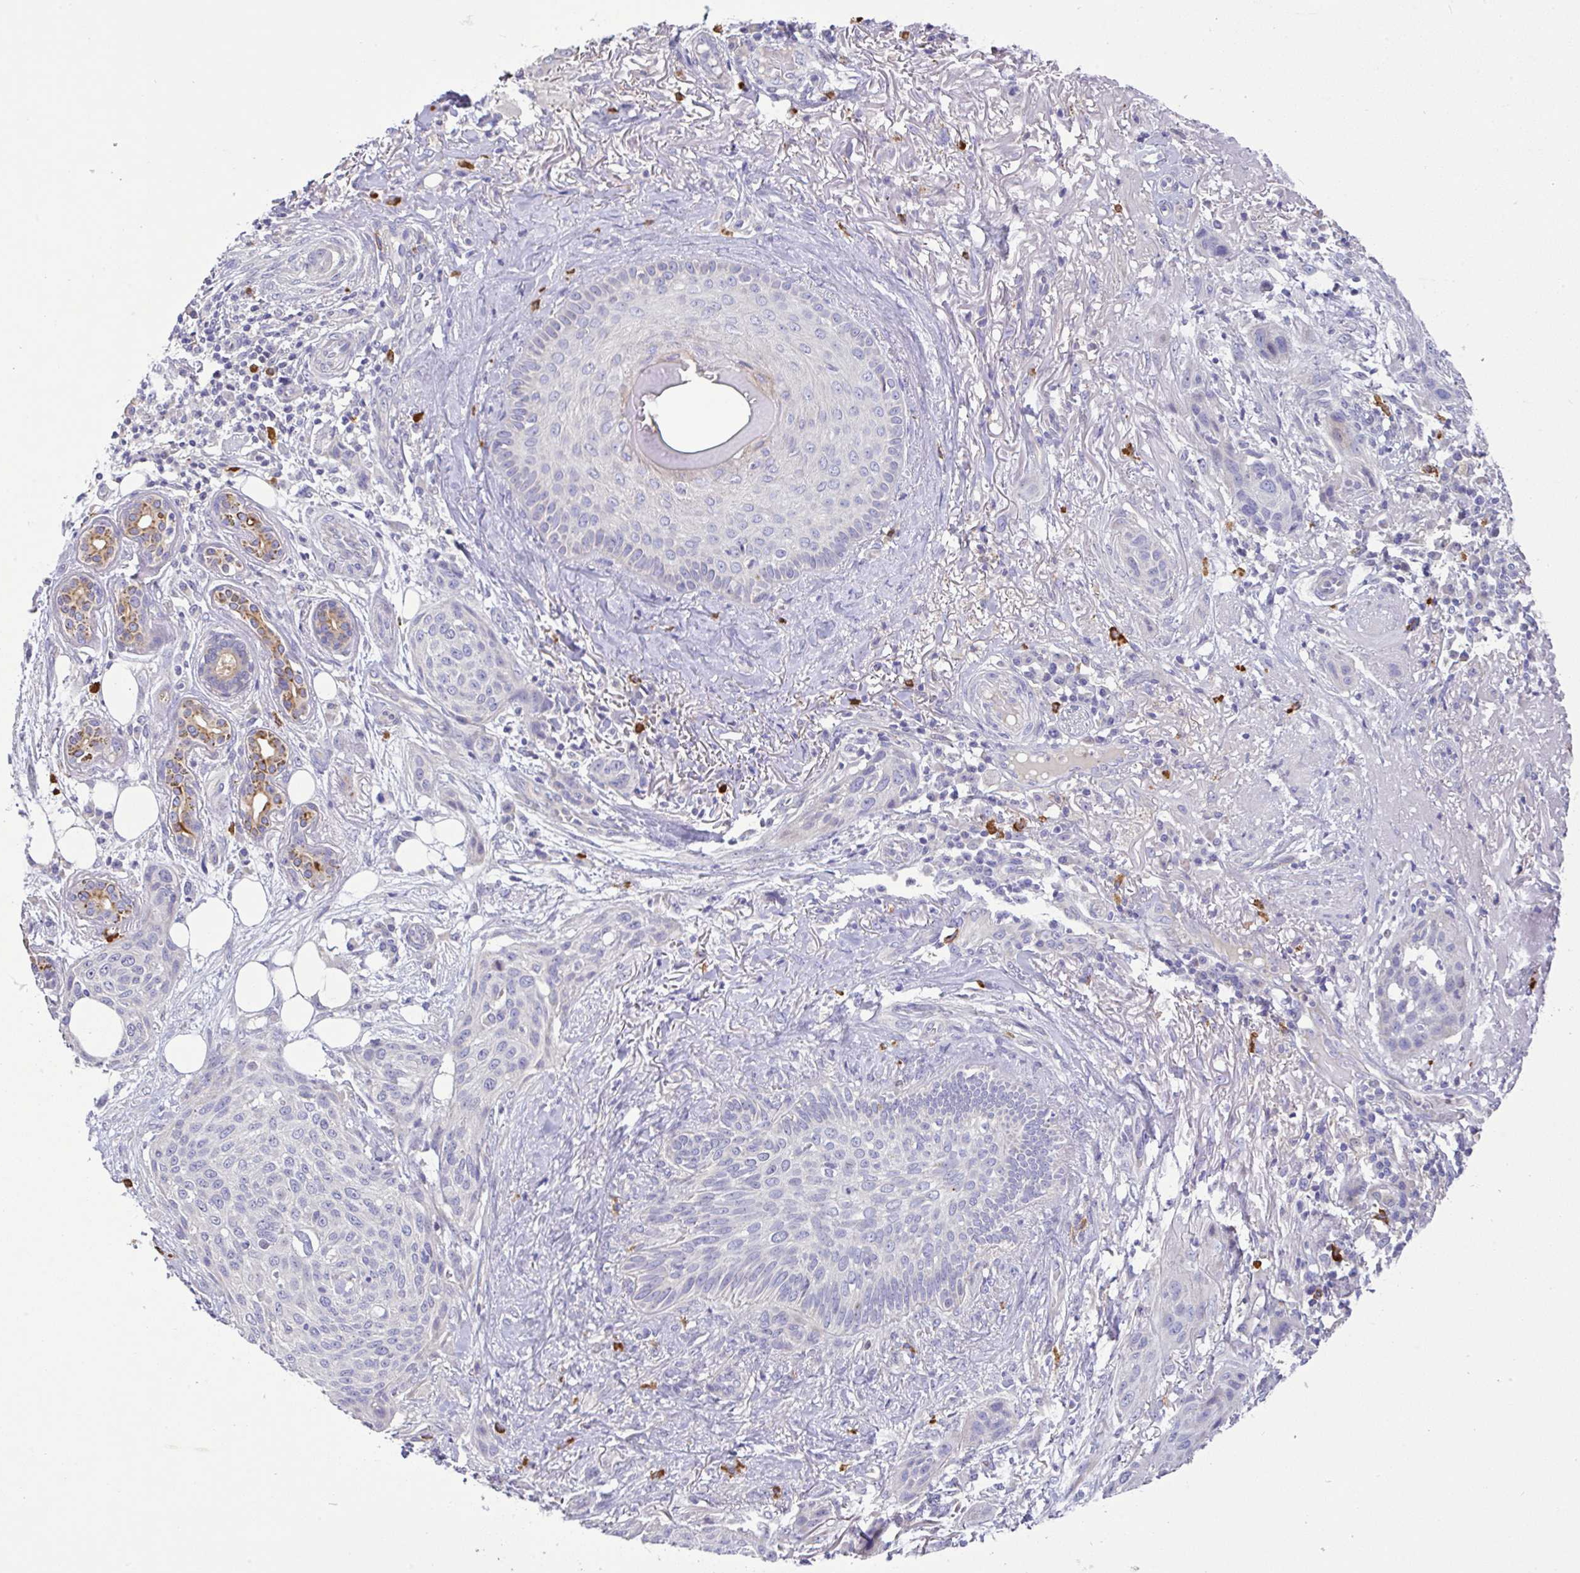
{"staining": {"intensity": "negative", "quantity": "none", "location": "none"}, "tissue": "skin cancer", "cell_type": "Tumor cells", "image_type": "cancer", "snomed": [{"axis": "morphology", "description": "Squamous cell carcinoma, NOS"}, {"axis": "topography", "description": "Skin"}], "caption": "High power microscopy micrograph of an immunohistochemistry (IHC) photomicrograph of skin cancer, revealing no significant positivity in tumor cells.", "gene": "EPN3", "patient": {"sex": "female", "age": 87}}